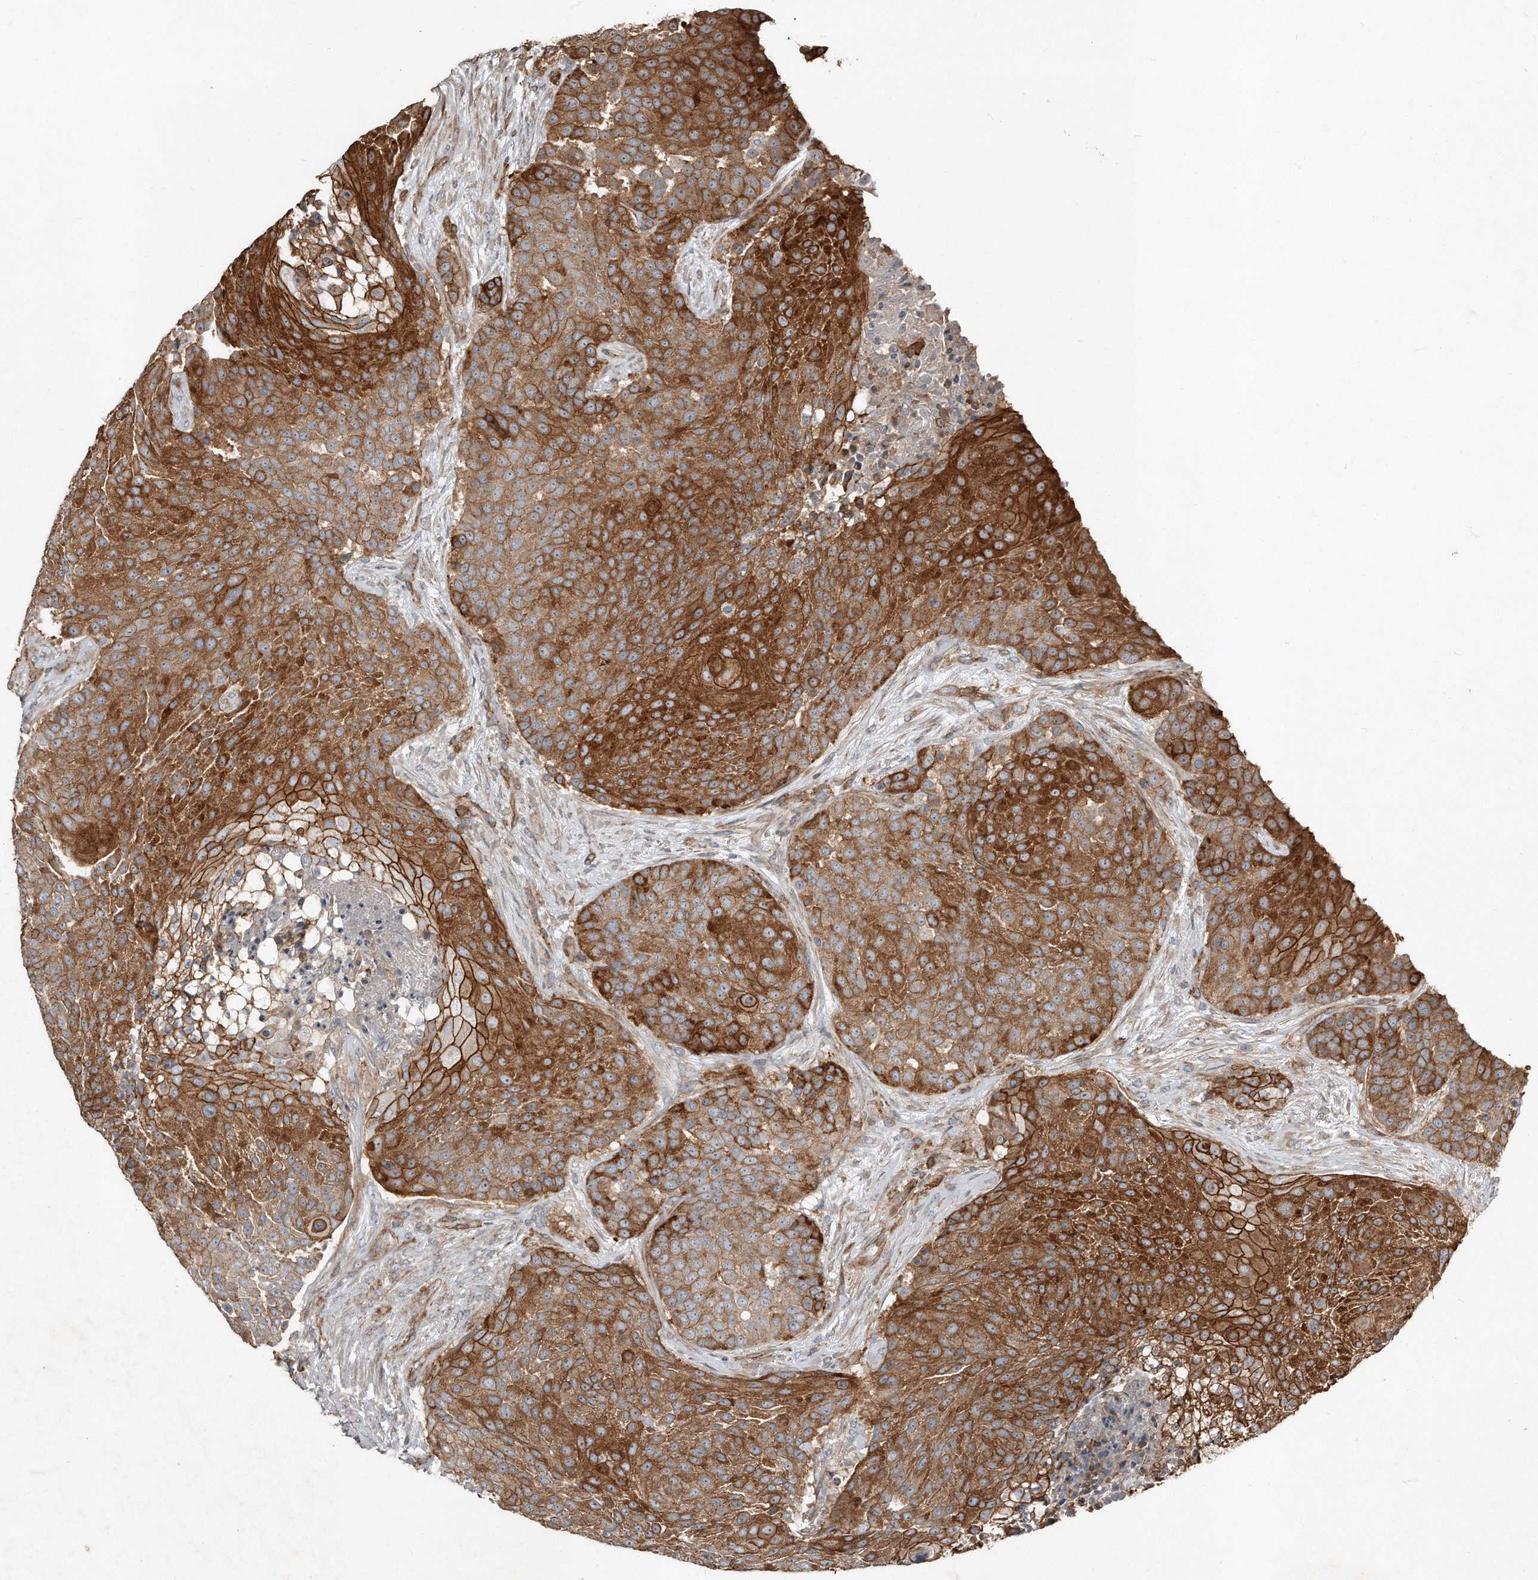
{"staining": {"intensity": "strong", "quantity": ">75%", "location": "cytoplasmic/membranous"}, "tissue": "urothelial cancer", "cell_type": "Tumor cells", "image_type": "cancer", "snomed": [{"axis": "morphology", "description": "Urothelial carcinoma, High grade"}, {"axis": "topography", "description": "Urinary bladder"}], "caption": "The micrograph reveals immunohistochemical staining of urothelial cancer. There is strong cytoplasmic/membranous expression is seen in about >75% of tumor cells.", "gene": "SNAP47", "patient": {"sex": "female", "age": 63}}